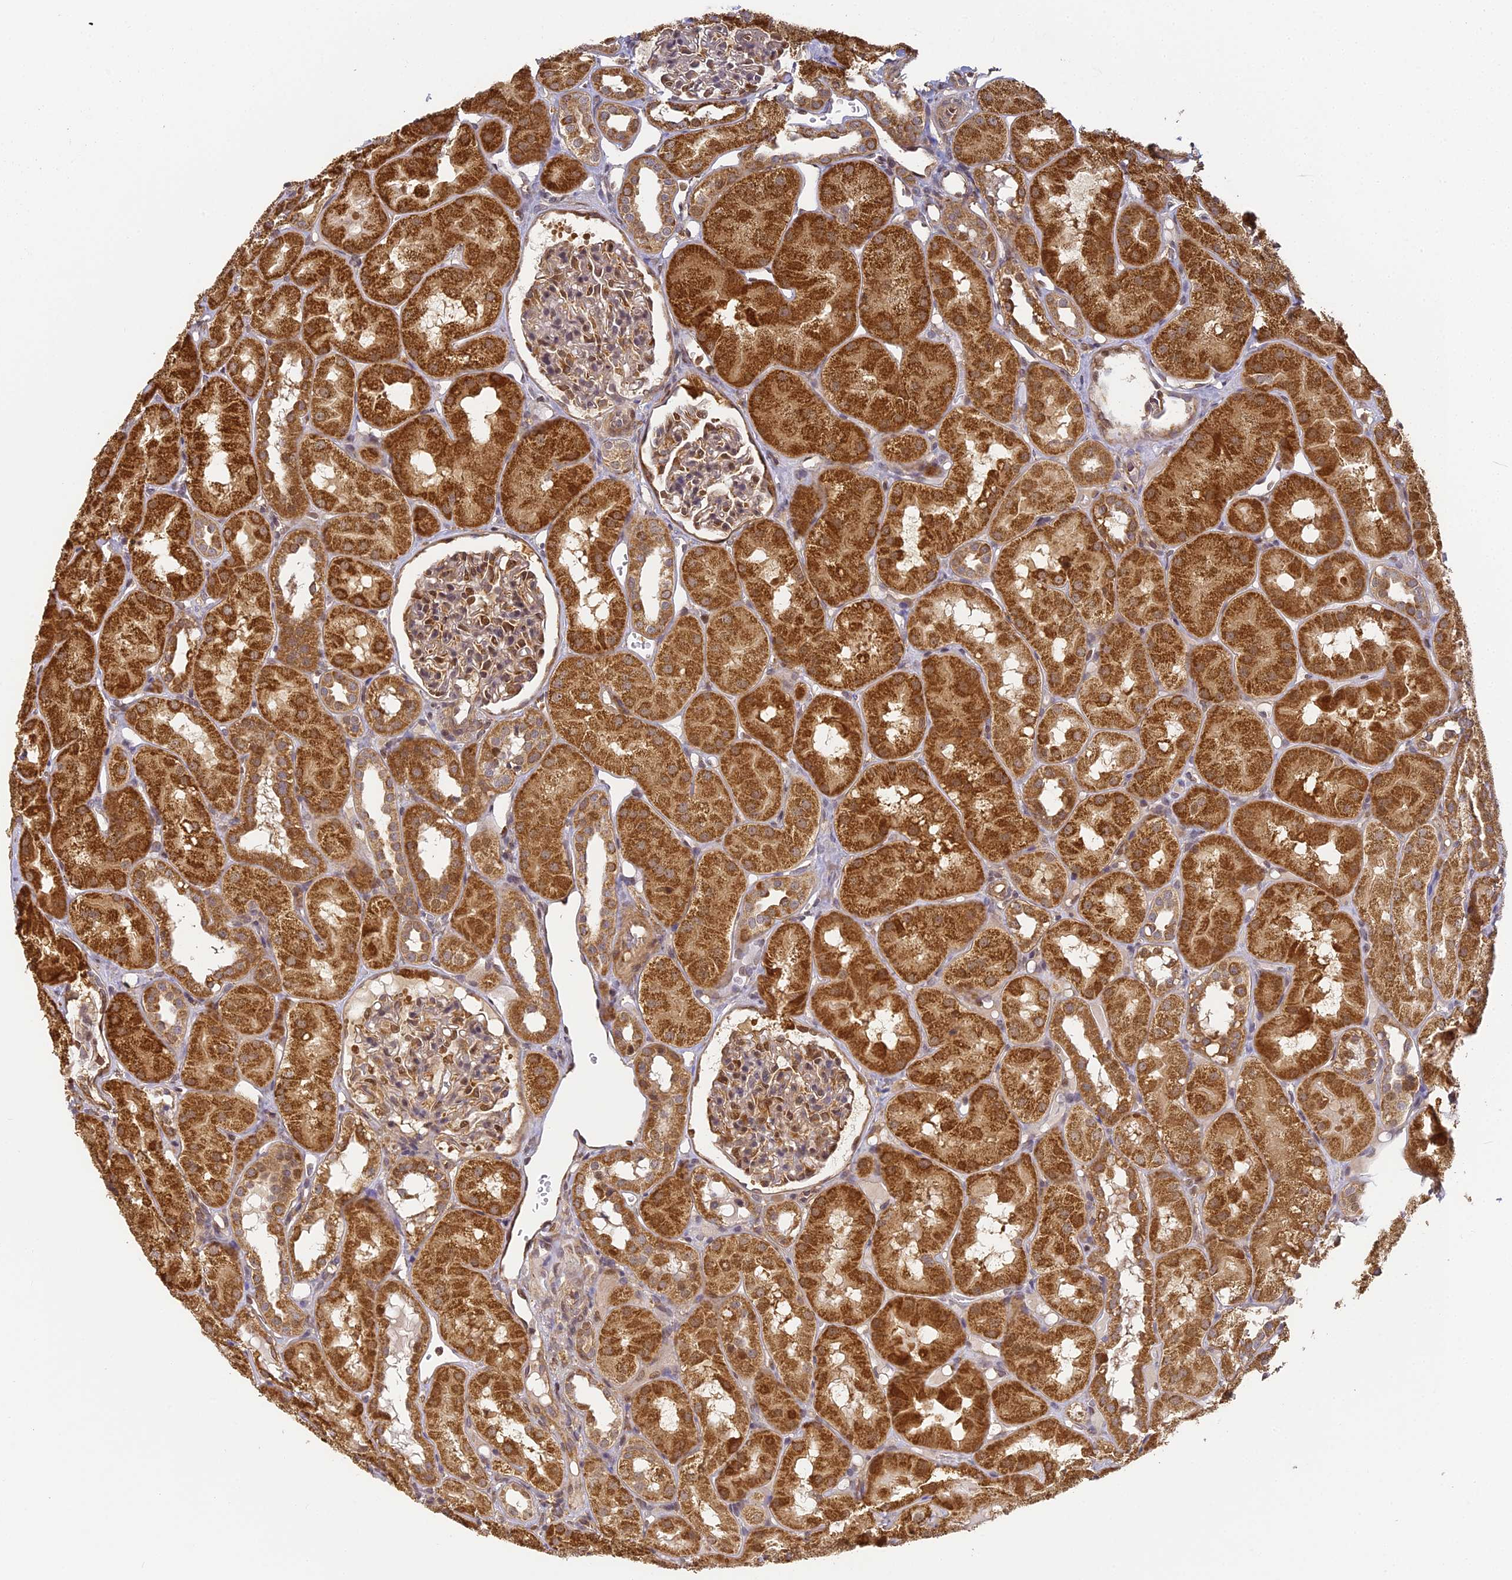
{"staining": {"intensity": "moderate", "quantity": ">75%", "location": "cytoplasmic/membranous,nuclear"}, "tissue": "kidney", "cell_type": "Cells in glomeruli", "image_type": "normal", "snomed": [{"axis": "morphology", "description": "Normal tissue, NOS"}, {"axis": "topography", "description": "Kidney"}, {"axis": "topography", "description": "Urinary bladder"}], "caption": "Unremarkable kidney reveals moderate cytoplasmic/membranous,nuclear positivity in about >75% of cells in glomeruli, visualized by immunohistochemistry. The staining was performed using DAB (3,3'-diaminobenzidine) to visualize the protein expression in brown, while the nuclei were stained in blue with hematoxylin (Magnification: 20x).", "gene": "ENSG00000268870", "patient": {"sex": "male", "age": 16}}